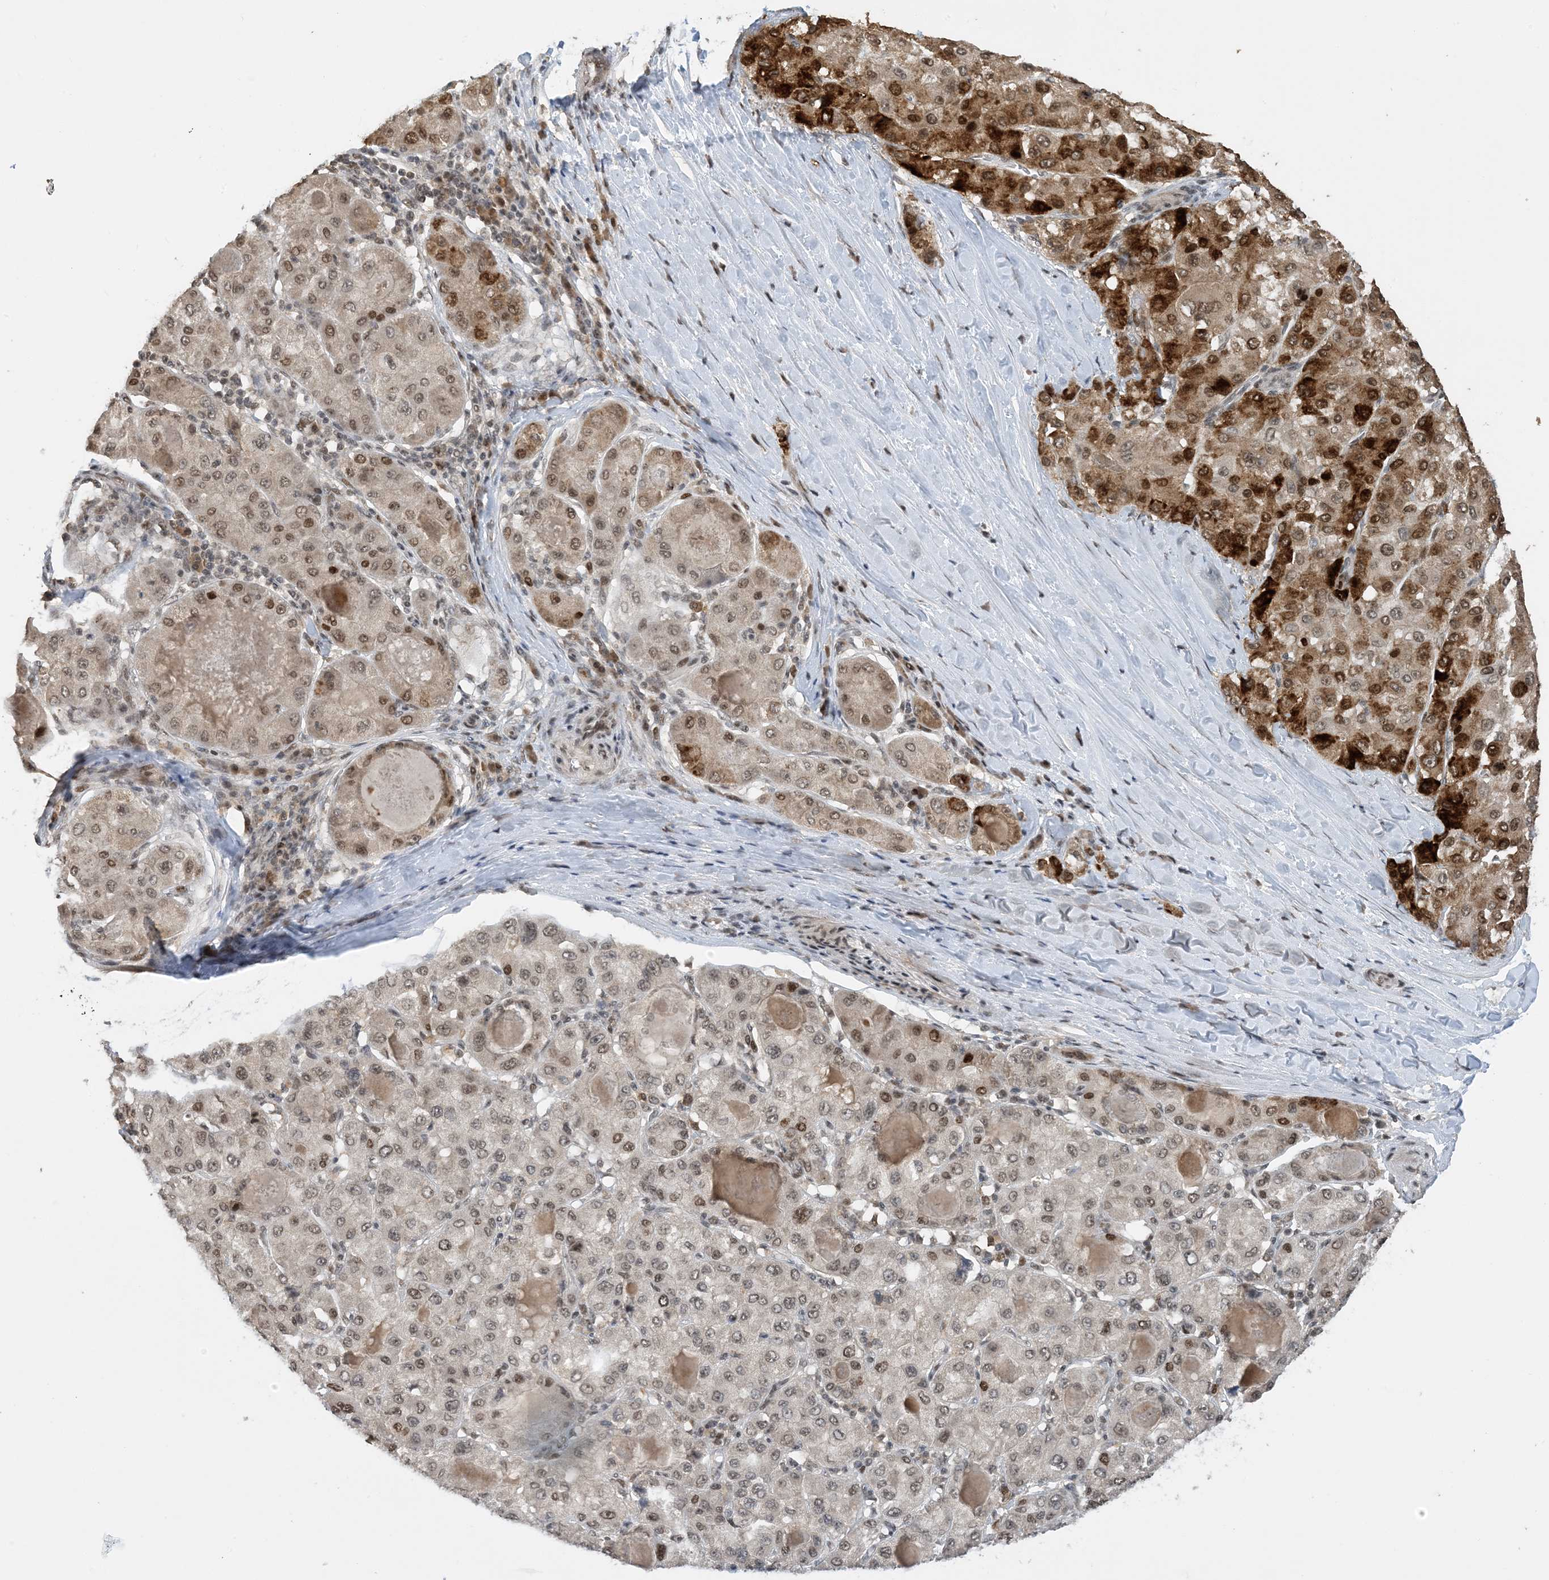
{"staining": {"intensity": "strong", "quantity": "<25%", "location": "cytoplasmic/membranous,nuclear"}, "tissue": "liver cancer", "cell_type": "Tumor cells", "image_type": "cancer", "snomed": [{"axis": "morphology", "description": "Carcinoma, Hepatocellular, NOS"}, {"axis": "topography", "description": "Liver"}], "caption": "Tumor cells reveal medium levels of strong cytoplasmic/membranous and nuclear positivity in approximately <25% of cells in human liver hepatocellular carcinoma.", "gene": "ACYP2", "patient": {"sex": "male", "age": 80}}